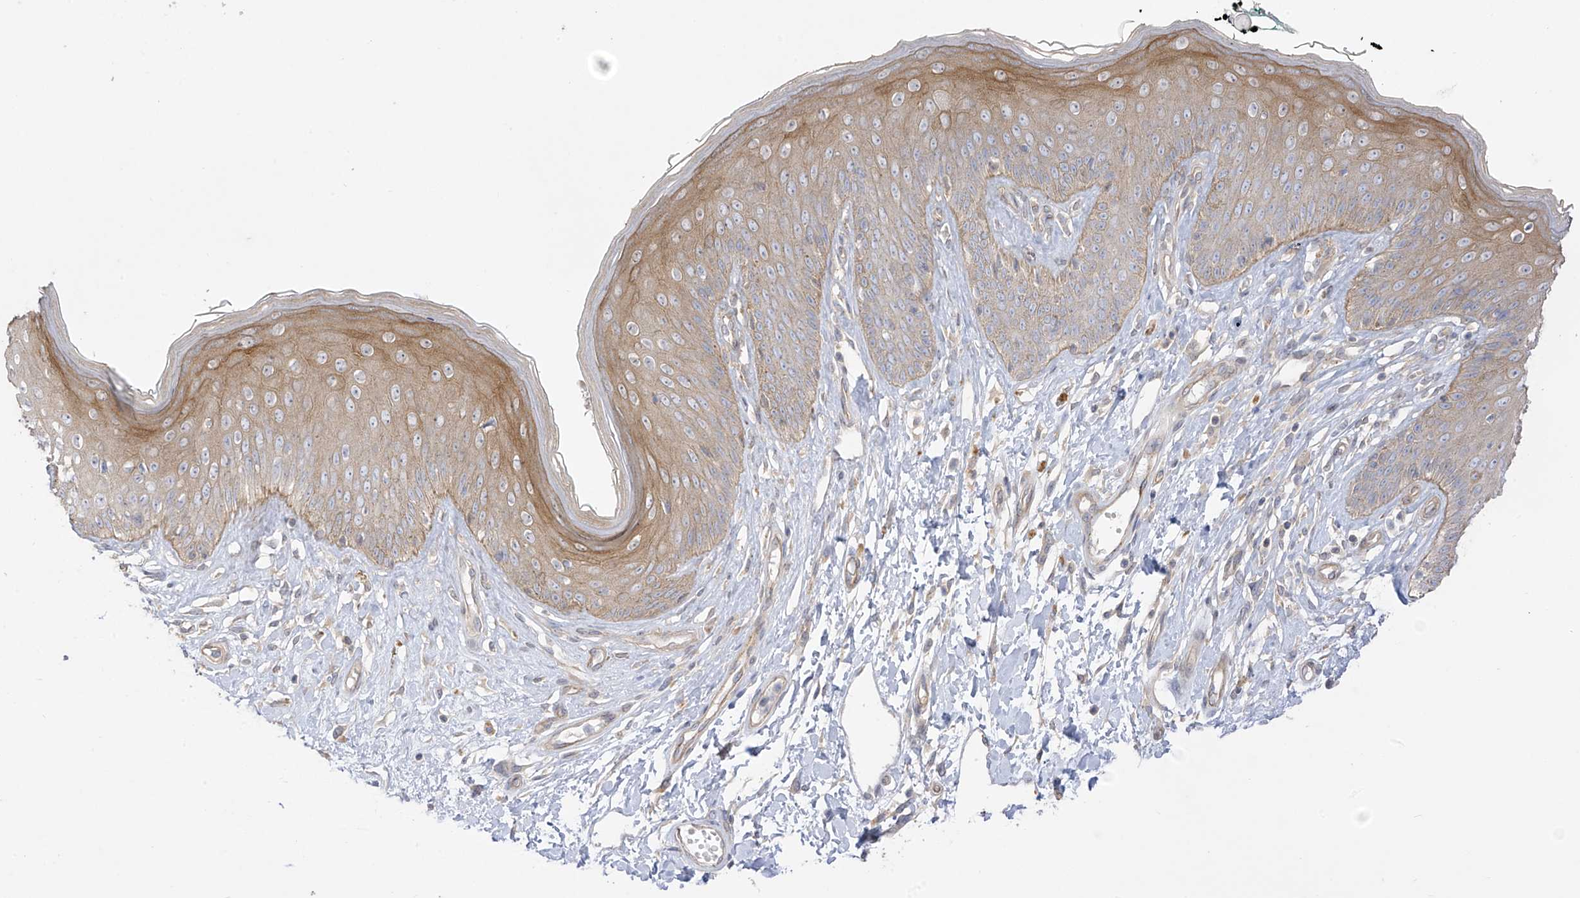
{"staining": {"intensity": "moderate", "quantity": "25%-75%", "location": "cytoplasmic/membranous"}, "tissue": "skin", "cell_type": "Epidermal cells", "image_type": "normal", "snomed": [{"axis": "morphology", "description": "Normal tissue, NOS"}, {"axis": "morphology", "description": "Squamous cell carcinoma, NOS"}, {"axis": "topography", "description": "Vulva"}], "caption": "Immunohistochemical staining of normal skin demonstrates medium levels of moderate cytoplasmic/membranous staining in approximately 25%-75% of epidermal cells.", "gene": "EIPR1", "patient": {"sex": "female", "age": 85}}